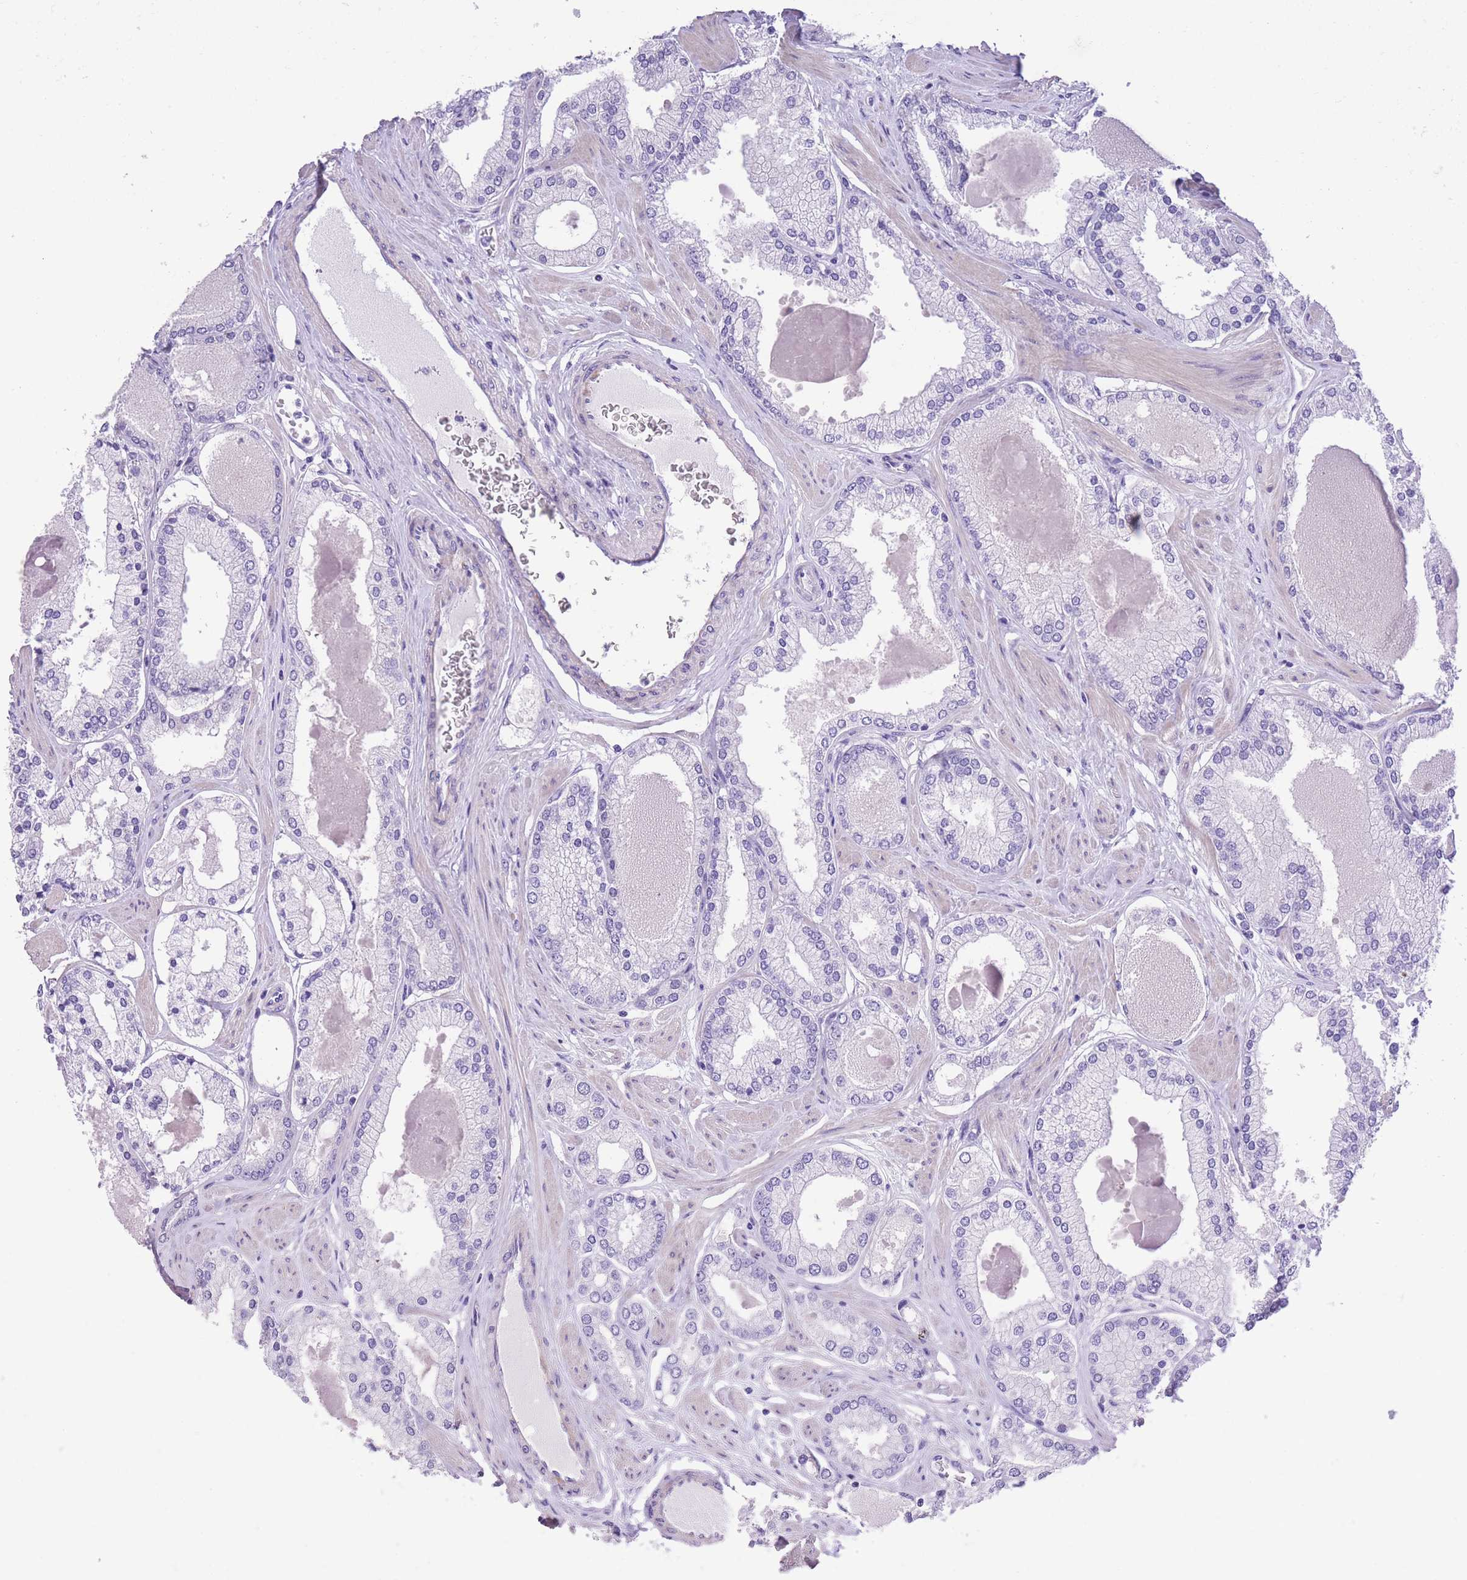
{"staining": {"intensity": "negative", "quantity": "none", "location": "none"}, "tissue": "prostate cancer", "cell_type": "Tumor cells", "image_type": "cancer", "snomed": [{"axis": "morphology", "description": "Adenocarcinoma, Low grade"}, {"axis": "topography", "description": "Prostate"}], "caption": "Tumor cells are negative for brown protein staining in prostate cancer (low-grade adenocarcinoma).", "gene": "RAI2", "patient": {"sex": "male", "age": 42}}